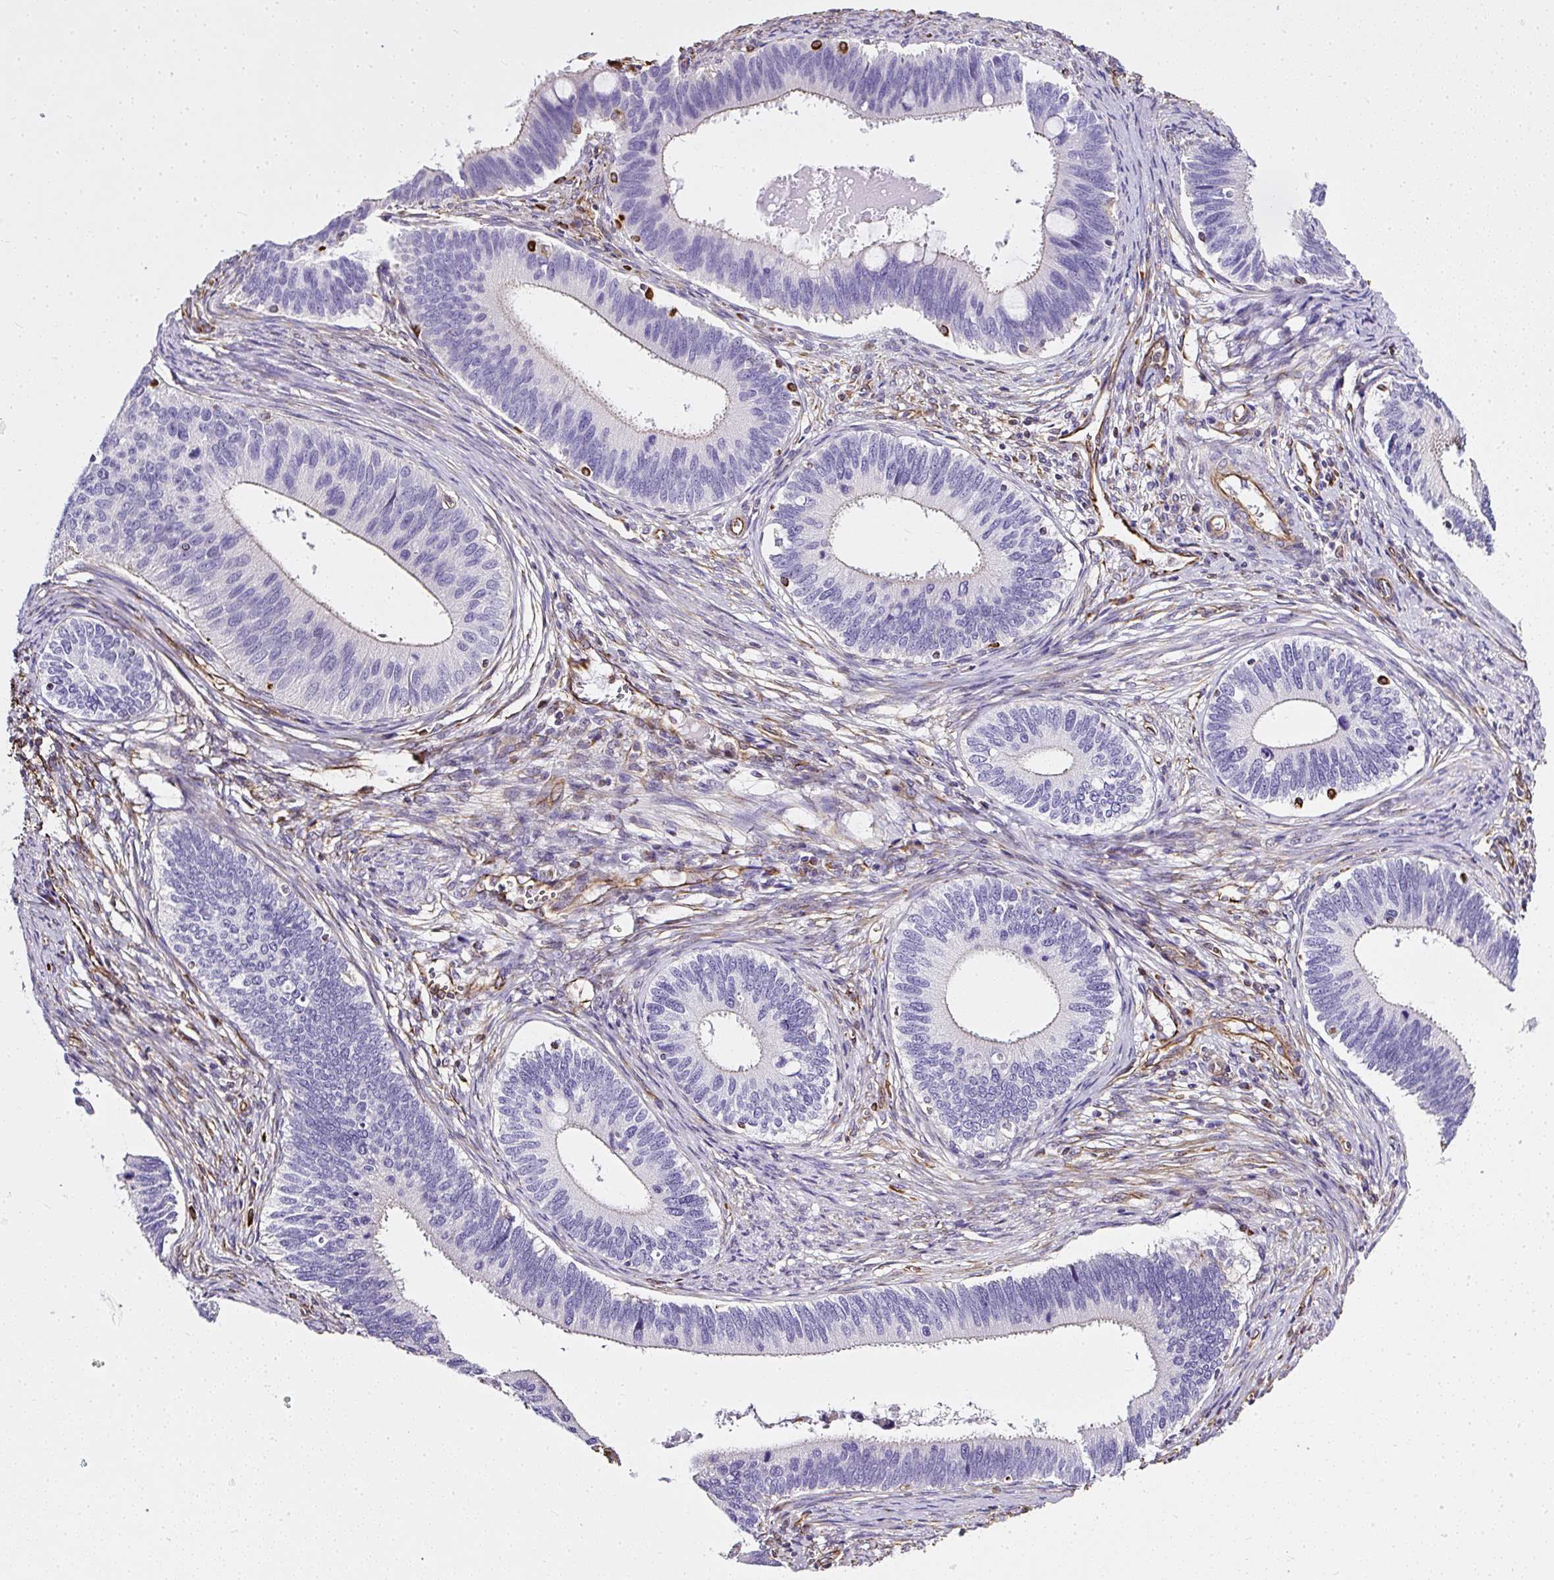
{"staining": {"intensity": "negative", "quantity": "none", "location": "none"}, "tissue": "cervical cancer", "cell_type": "Tumor cells", "image_type": "cancer", "snomed": [{"axis": "morphology", "description": "Adenocarcinoma, NOS"}, {"axis": "topography", "description": "Cervix"}], "caption": "Tumor cells show no significant protein positivity in cervical cancer (adenocarcinoma).", "gene": "PLS1", "patient": {"sex": "female", "age": 42}}